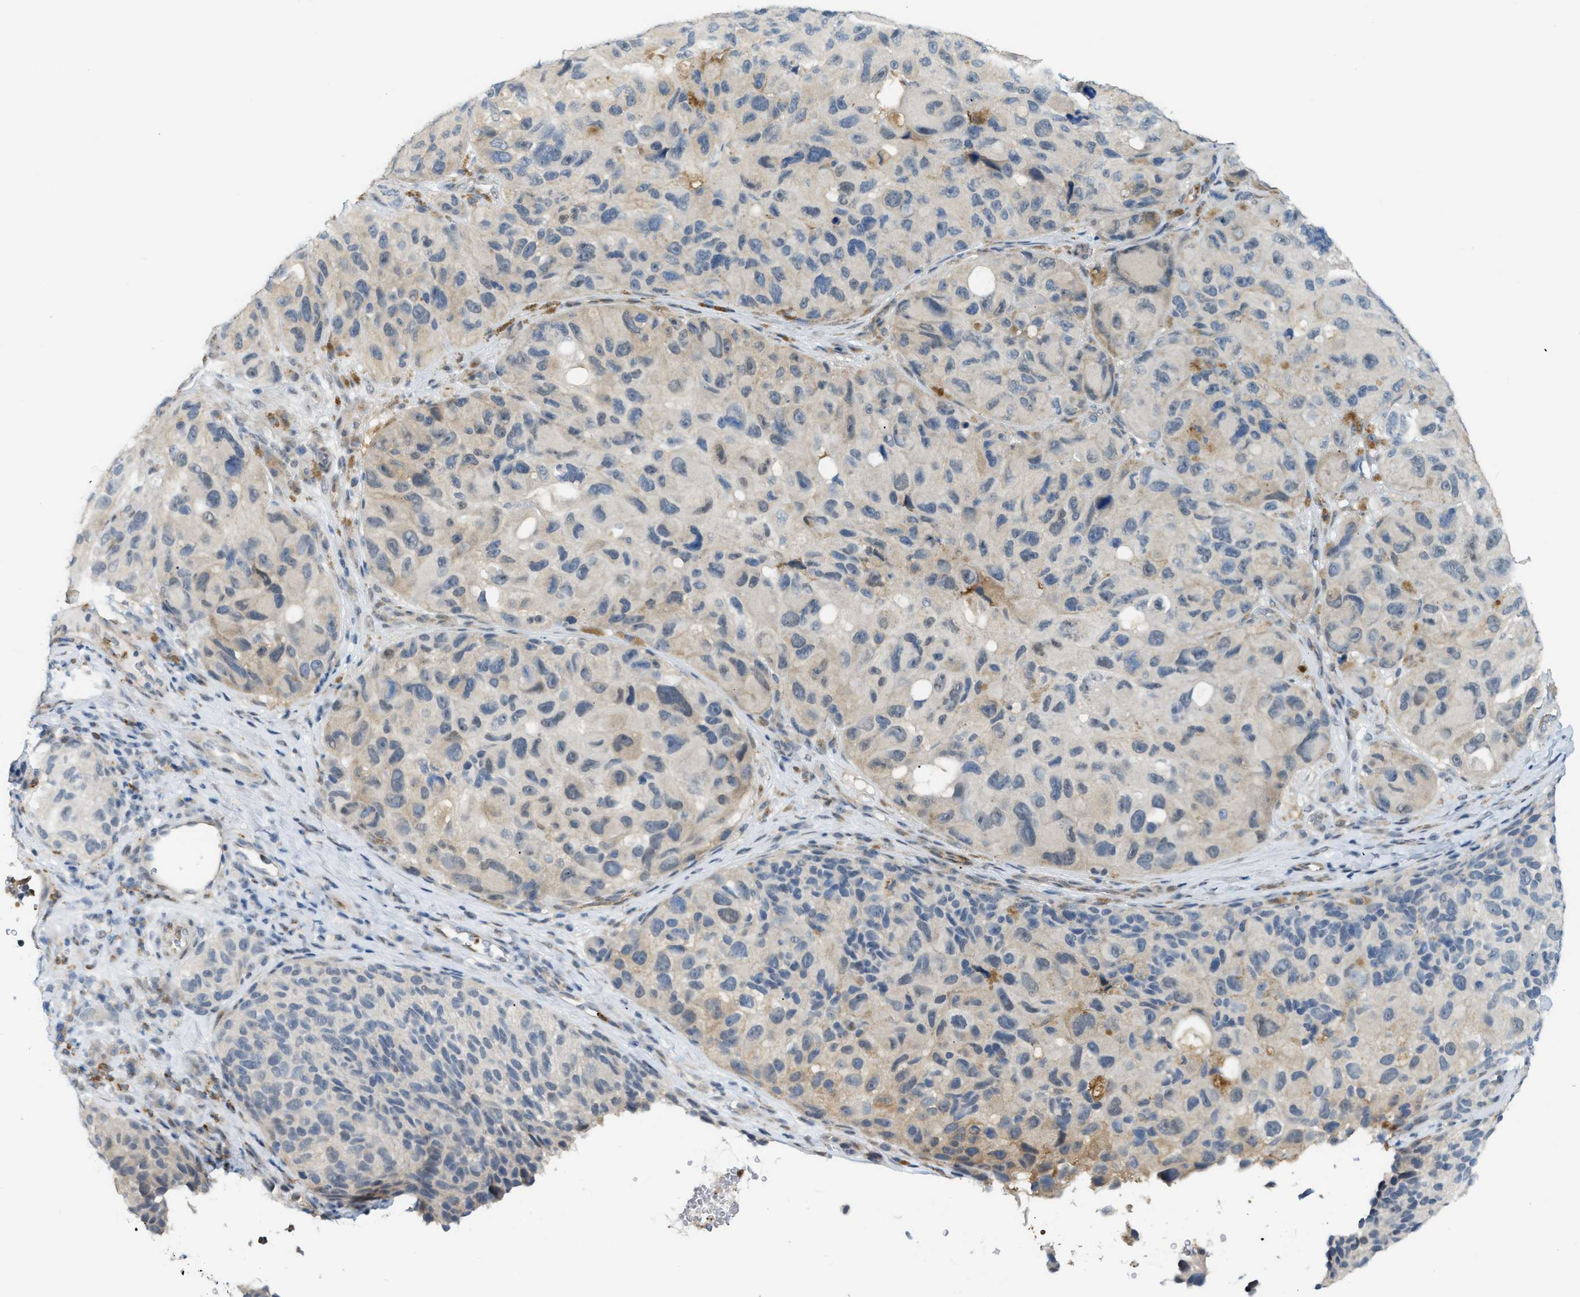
{"staining": {"intensity": "weak", "quantity": "<25%", "location": "cytoplasmic/membranous"}, "tissue": "melanoma", "cell_type": "Tumor cells", "image_type": "cancer", "snomed": [{"axis": "morphology", "description": "Malignant melanoma, NOS"}, {"axis": "topography", "description": "Skin"}], "caption": "An image of malignant melanoma stained for a protein demonstrates no brown staining in tumor cells.", "gene": "ZNF408", "patient": {"sex": "female", "age": 73}}